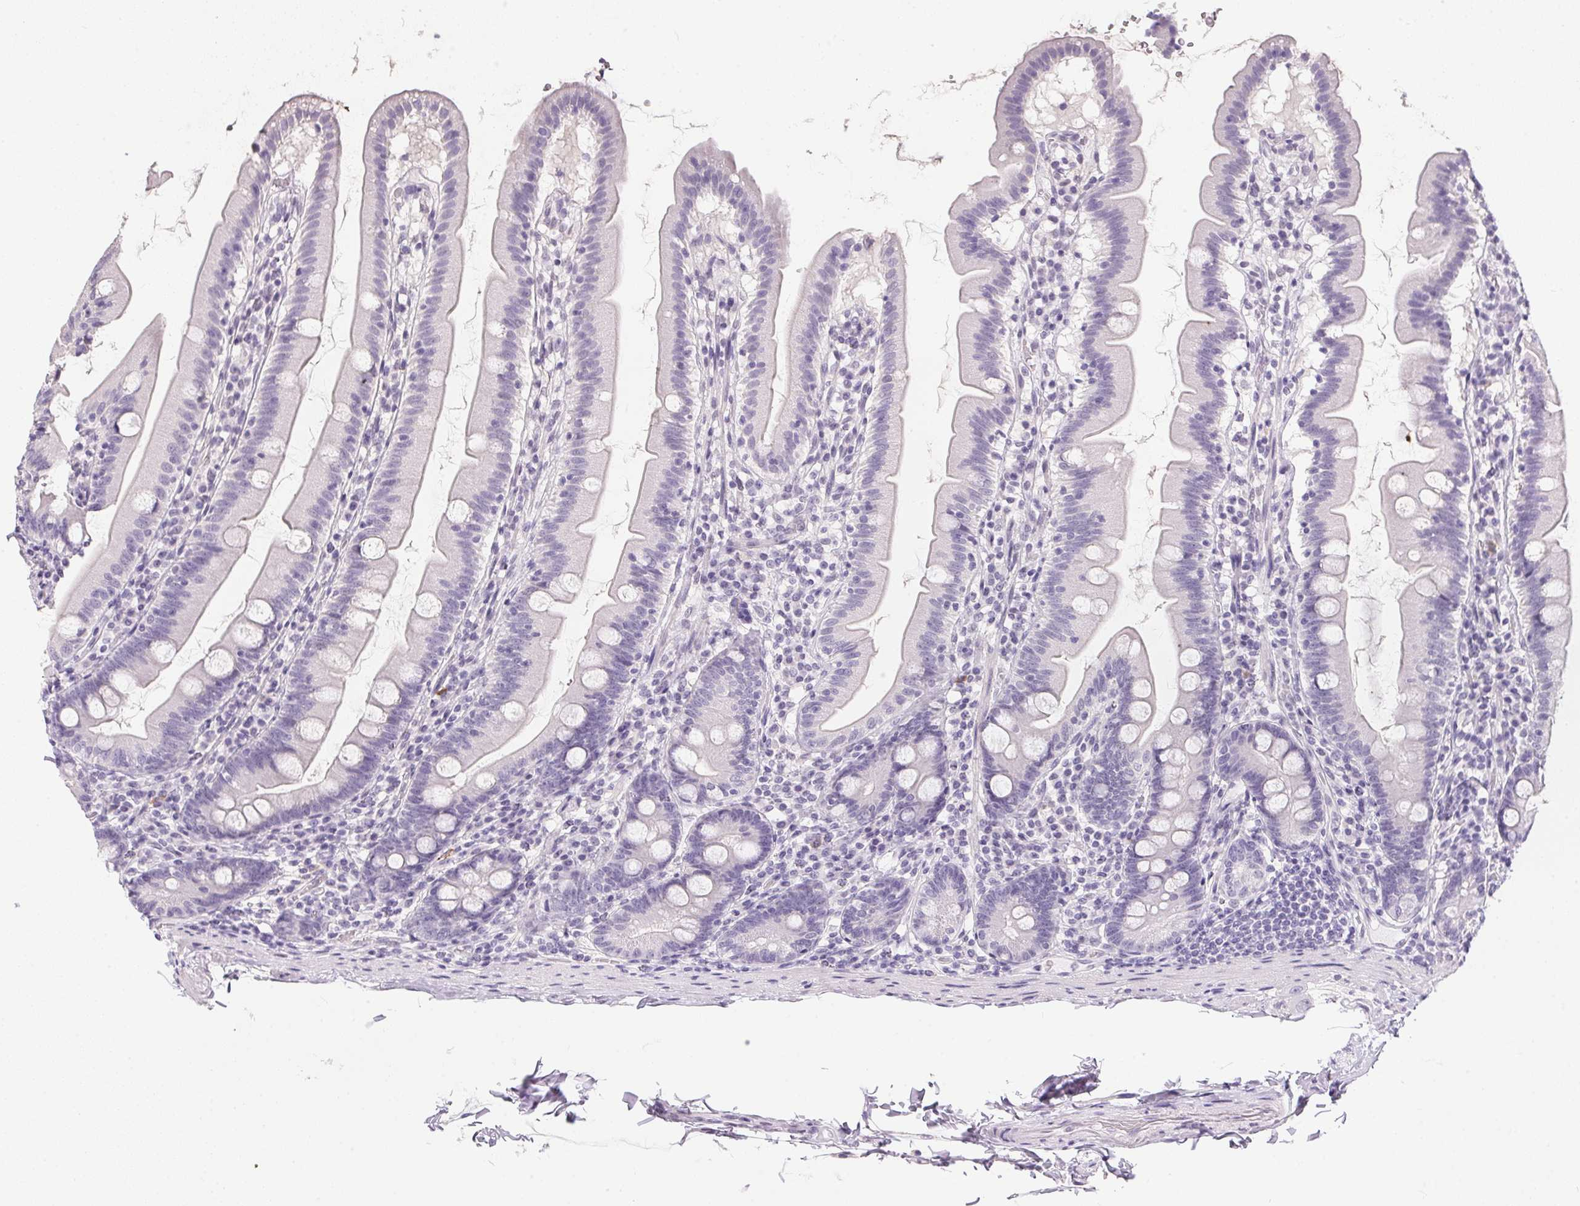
{"staining": {"intensity": "negative", "quantity": "none", "location": "none"}, "tissue": "duodenum", "cell_type": "Glandular cells", "image_type": "normal", "snomed": [{"axis": "morphology", "description": "Normal tissue, NOS"}, {"axis": "topography", "description": "Duodenum"}], "caption": "The photomicrograph displays no staining of glandular cells in normal duodenum. Brightfield microscopy of immunohistochemistry (IHC) stained with DAB (3,3'-diaminobenzidine) (brown) and hematoxylin (blue), captured at high magnification.", "gene": "GBP6", "patient": {"sex": "female", "age": 67}}